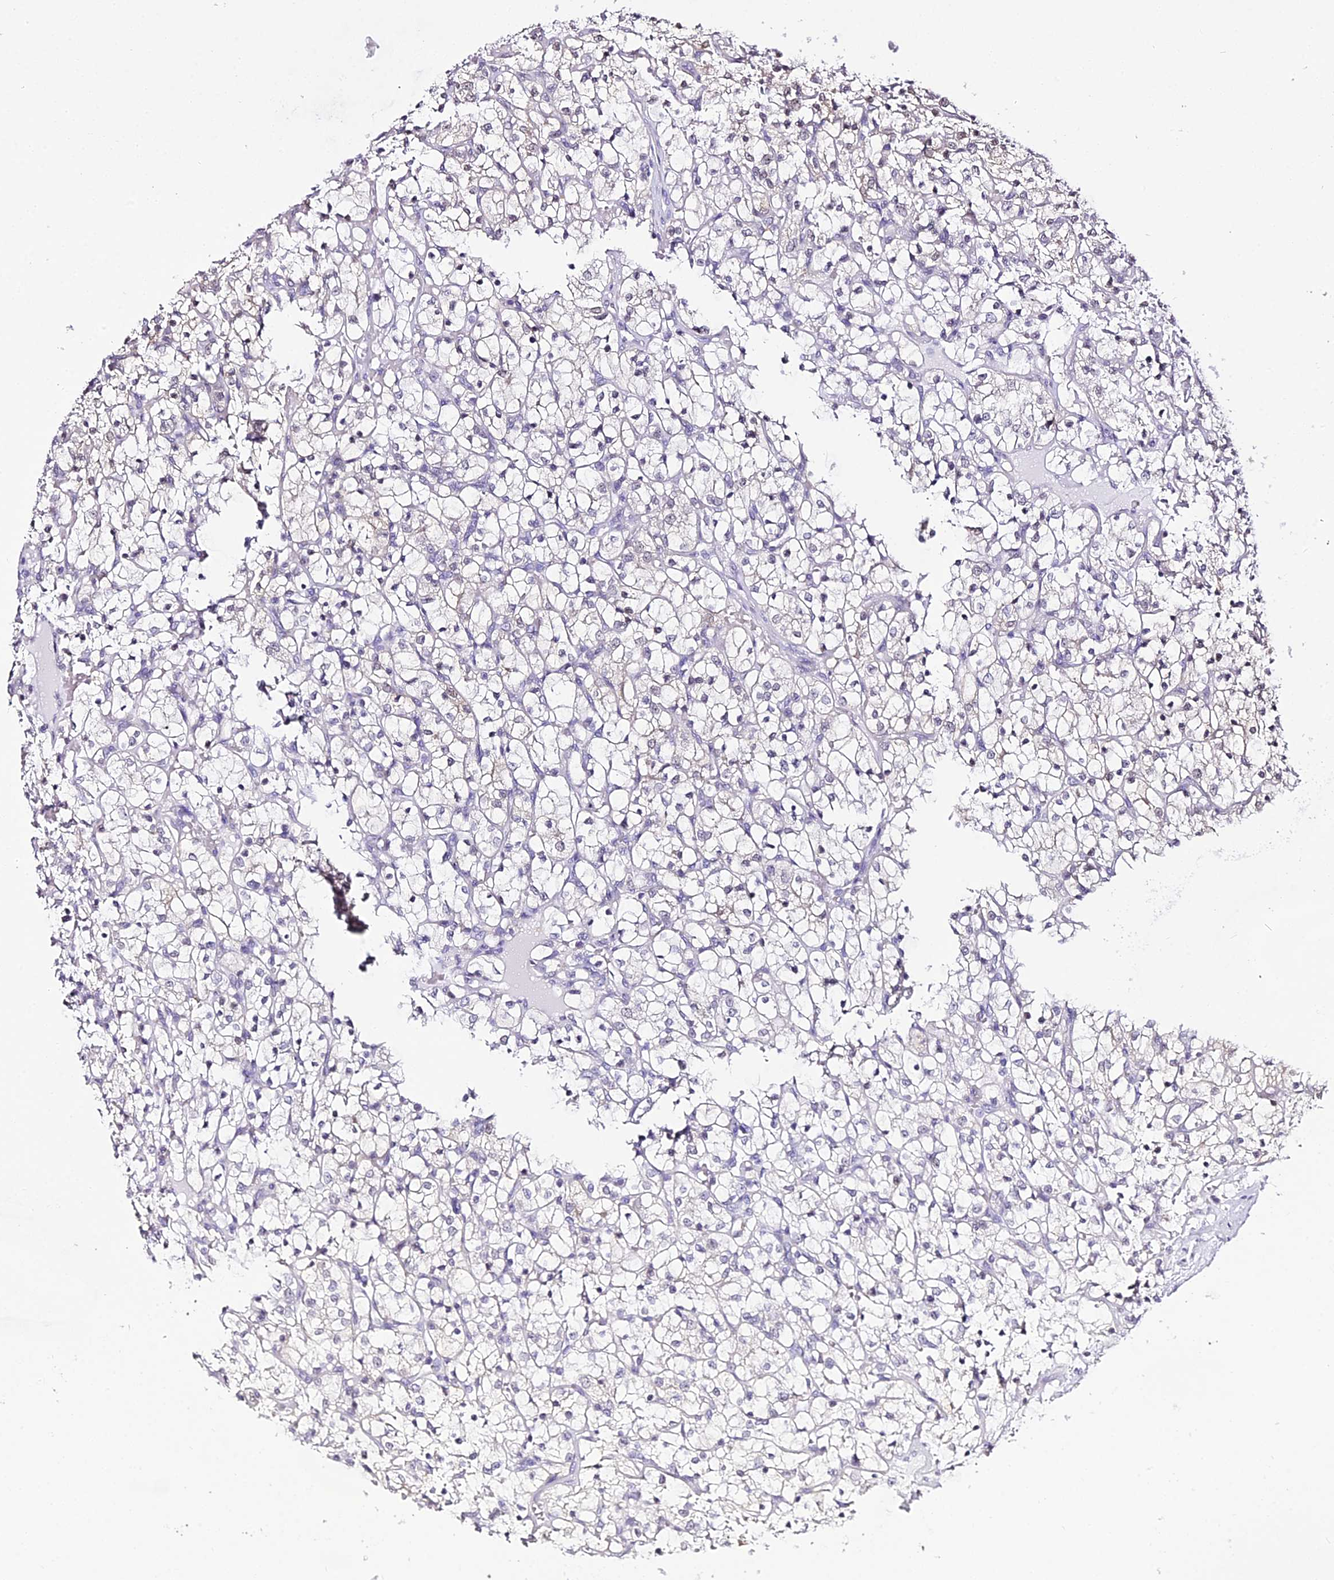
{"staining": {"intensity": "weak", "quantity": "<25%", "location": "cytoplasmic/membranous"}, "tissue": "renal cancer", "cell_type": "Tumor cells", "image_type": "cancer", "snomed": [{"axis": "morphology", "description": "Adenocarcinoma, NOS"}, {"axis": "topography", "description": "Kidney"}], "caption": "An immunohistochemistry micrograph of adenocarcinoma (renal) is shown. There is no staining in tumor cells of adenocarcinoma (renal).", "gene": "ABHD14A-ACY1", "patient": {"sex": "female", "age": 69}}